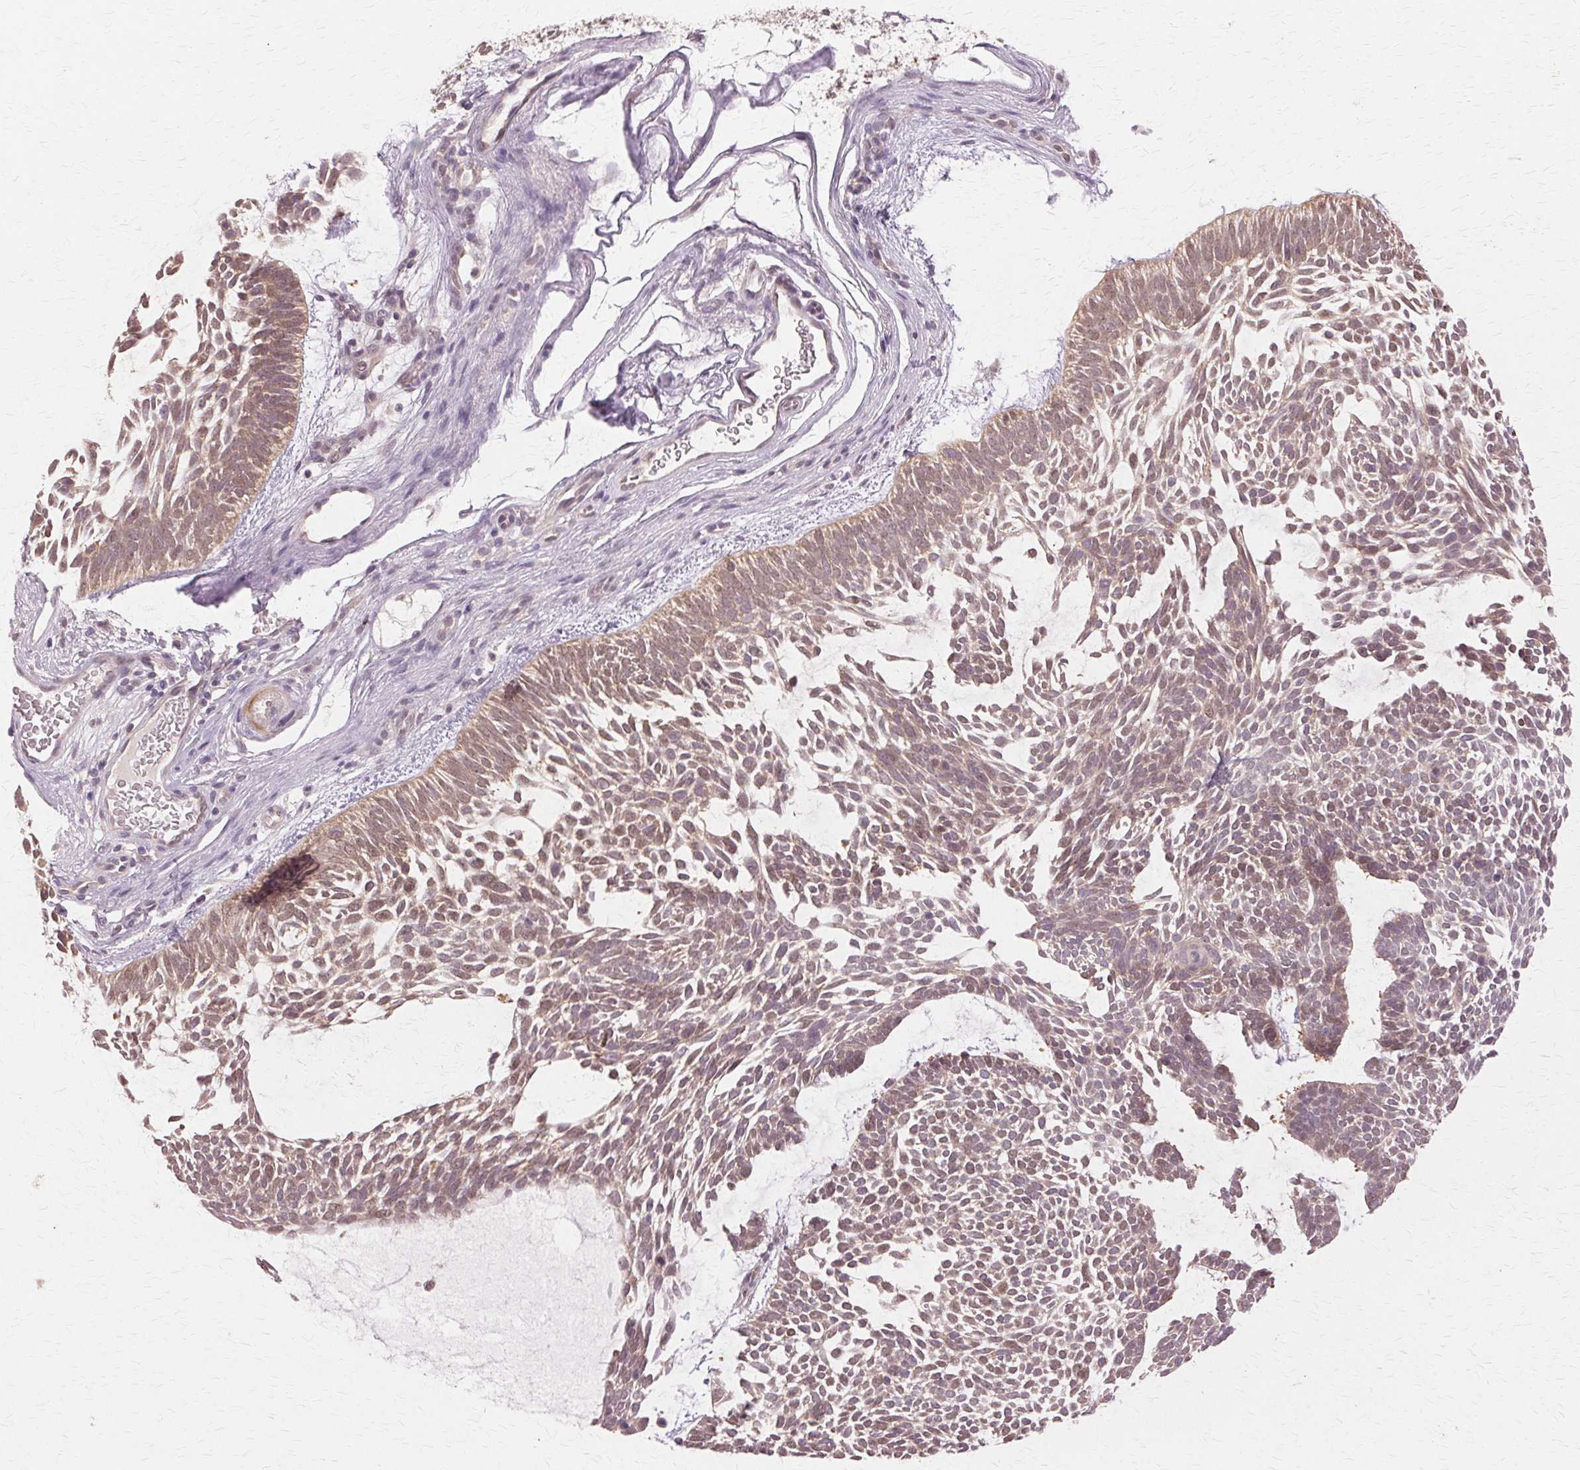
{"staining": {"intensity": "weak", "quantity": ">75%", "location": "cytoplasmic/membranous,nuclear"}, "tissue": "skin cancer", "cell_type": "Tumor cells", "image_type": "cancer", "snomed": [{"axis": "morphology", "description": "Basal cell carcinoma"}, {"axis": "topography", "description": "Skin"}, {"axis": "topography", "description": "Skin of face"}], "caption": "Protein expression analysis of human skin cancer (basal cell carcinoma) reveals weak cytoplasmic/membranous and nuclear positivity in about >75% of tumor cells.", "gene": "PRMT5", "patient": {"sex": "male", "age": 83}}